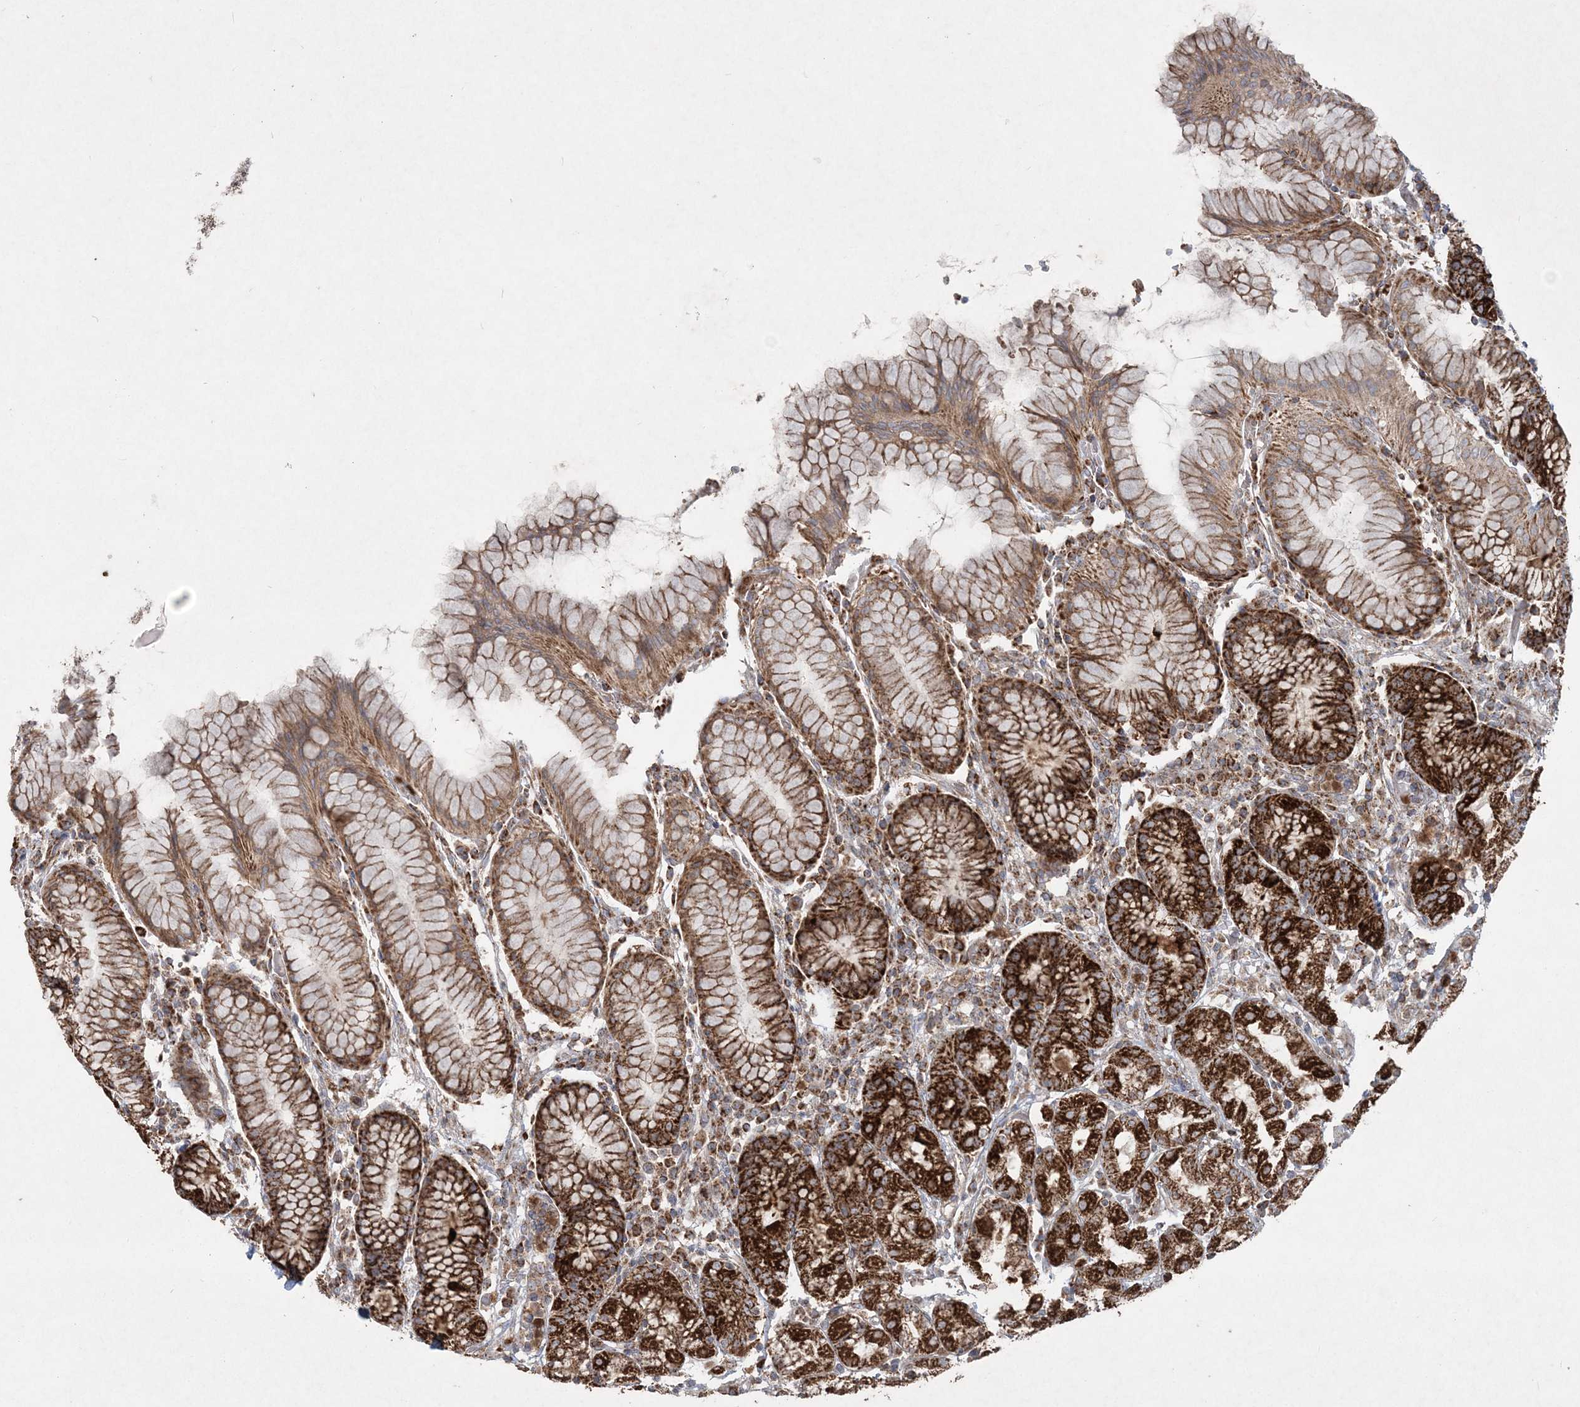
{"staining": {"intensity": "strong", "quantity": ">75%", "location": "cytoplasmic/membranous"}, "tissue": "stomach", "cell_type": "Glandular cells", "image_type": "normal", "snomed": [{"axis": "morphology", "description": "Normal tissue, NOS"}, {"axis": "topography", "description": "Stomach, lower"}], "caption": "About >75% of glandular cells in normal human stomach demonstrate strong cytoplasmic/membranous protein staining as visualized by brown immunohistochemical staining.", "gene": "LRPPRC", "patient": {"sex": "female", "age": 56}}